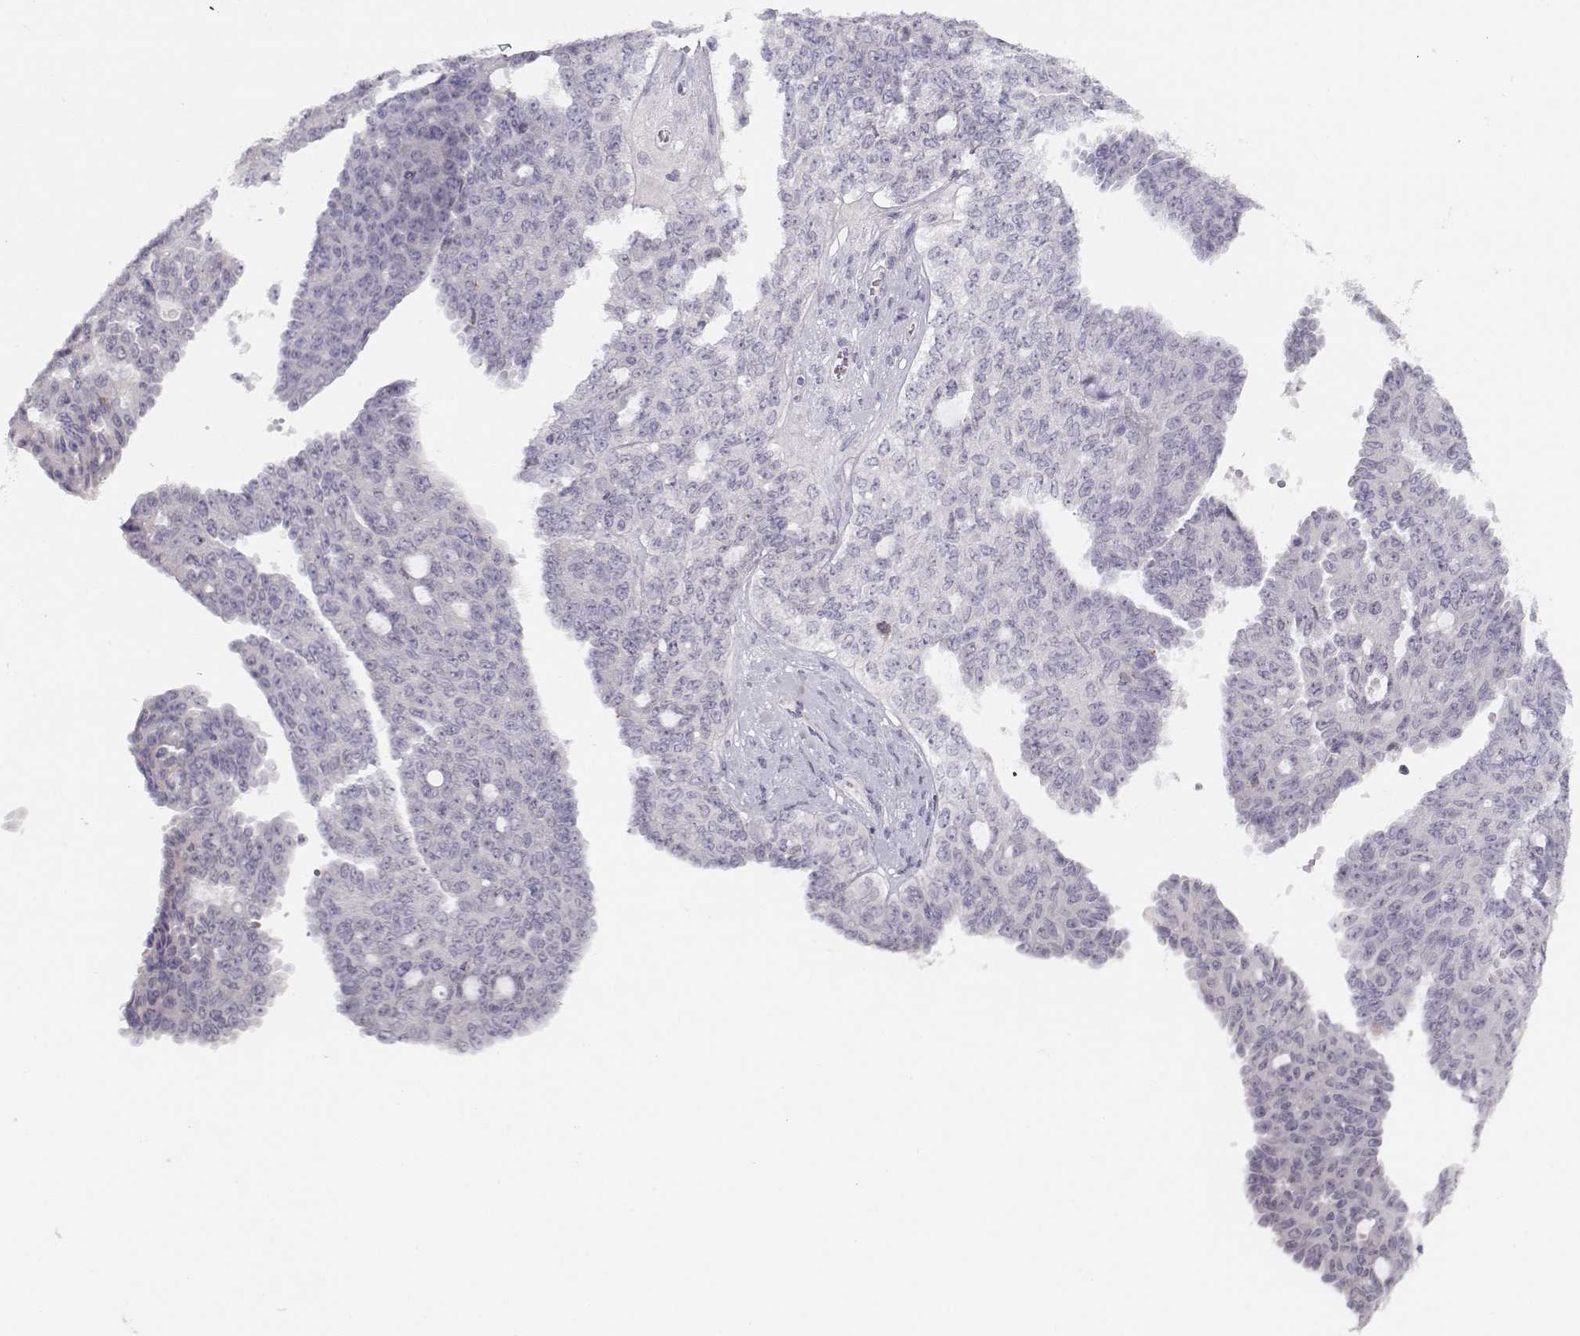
{"staining": {"intensity": "negative", "quantity": "none", "location": "none"}, "tissue": "ovarian cancer", "cell_type": "Tumor cells", "image_type": "cancer", "snomed": [{"axis": "morphology", "description": "Cystadenocarcinoma, serous, NOS"}, {"axis": "topography", "description": "Ovary"}], "caption": "A micrograph of human ovarian cancer is negative for staining in tumor cells.", "gene": "IMPG1", "patient": {"sex": "female", "age": 71}}